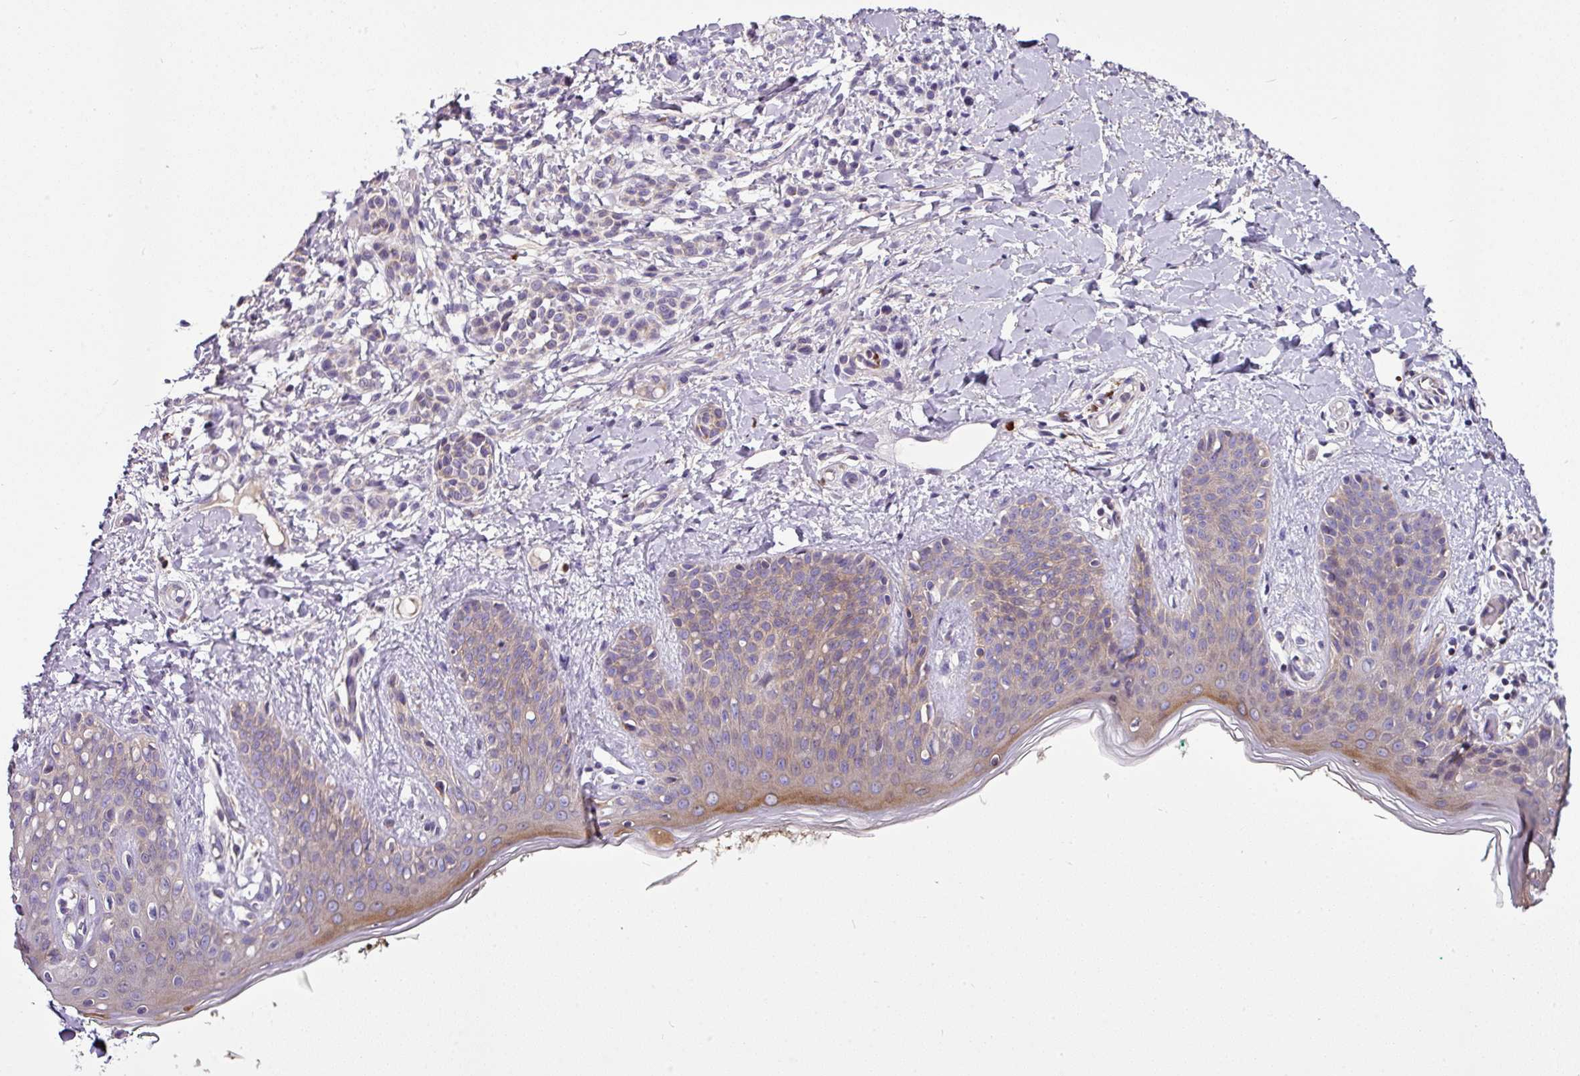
{"staining": {"intensity": "moderate", "quantity": "25%-75%", "location": "cytoplasmic/membranous"}, "tissue": "skin", "cell_type": "Fibroblasts", "image_type": "normal", "snomed": [{"axis": "morphology", "description": "Normal tissue, NOS"}, {"axis": "topography", "description": "Skin"}], "caption": "A histopathology image of human skin stained for a protein displays moderate cytoplasmic/membranous brown staining in fibroblasts.", "gene": "GAN", "patient": {"sex": "male", "age": 16}}